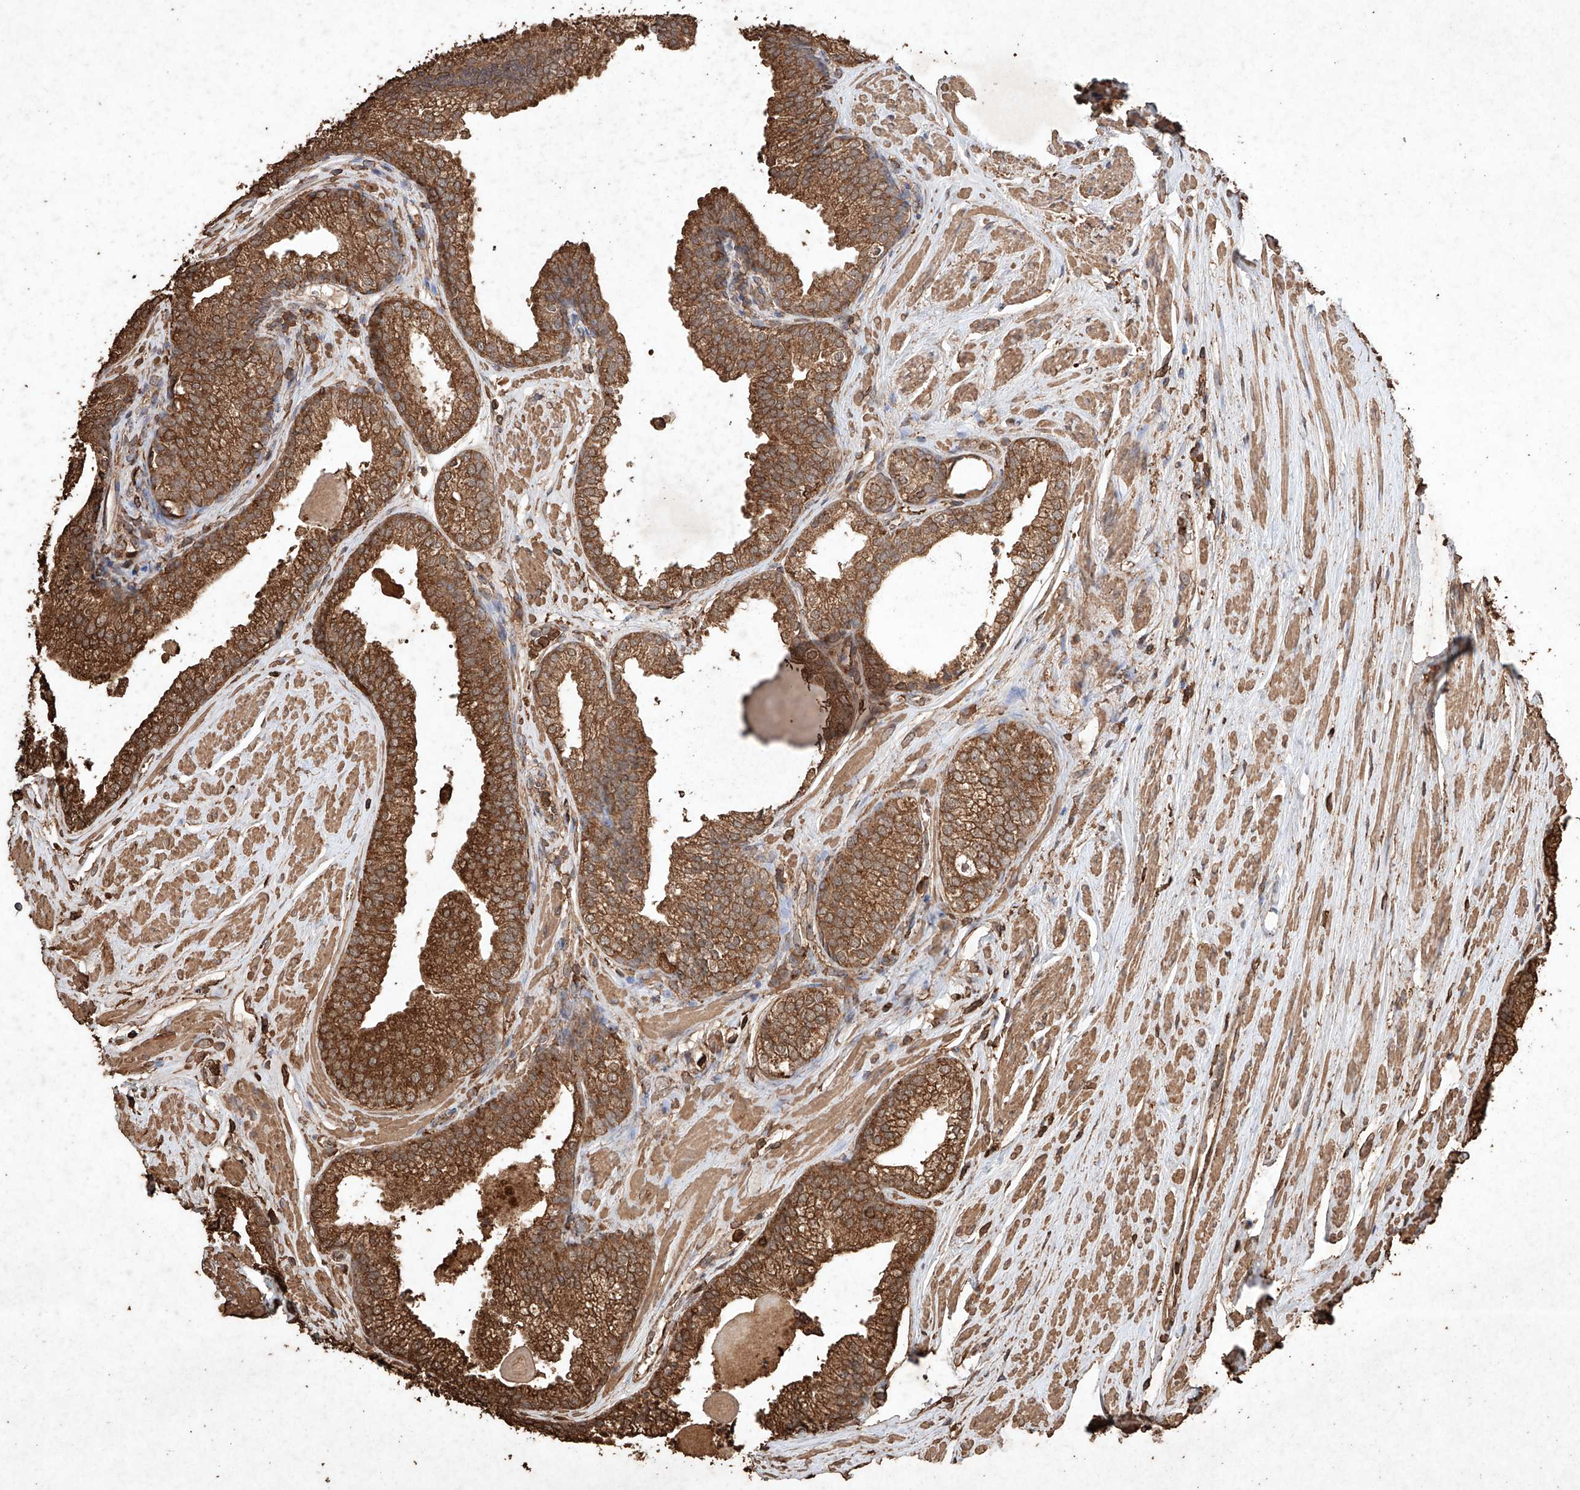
{"staining": {"intensity": "strong", "quantity": ">75%", "location": "cytoplasmic/membranous"}, "tissue": "prostate cancer", "cell_type": "Tumor cells", "image_type": "cancer", "snomed": [{"axis": "morphology", "description": "Adenocarcinoma, High grade"}, {"axis": "topography", "description": "Prostate"}], "caption": "Human prostate cancer stained with a brown dye shows strong cytoplasmic/membranous positive staining in about >75% of tumor cells.", "gene": "M6PR", "patient": {"sex": "male", "age": 63}}